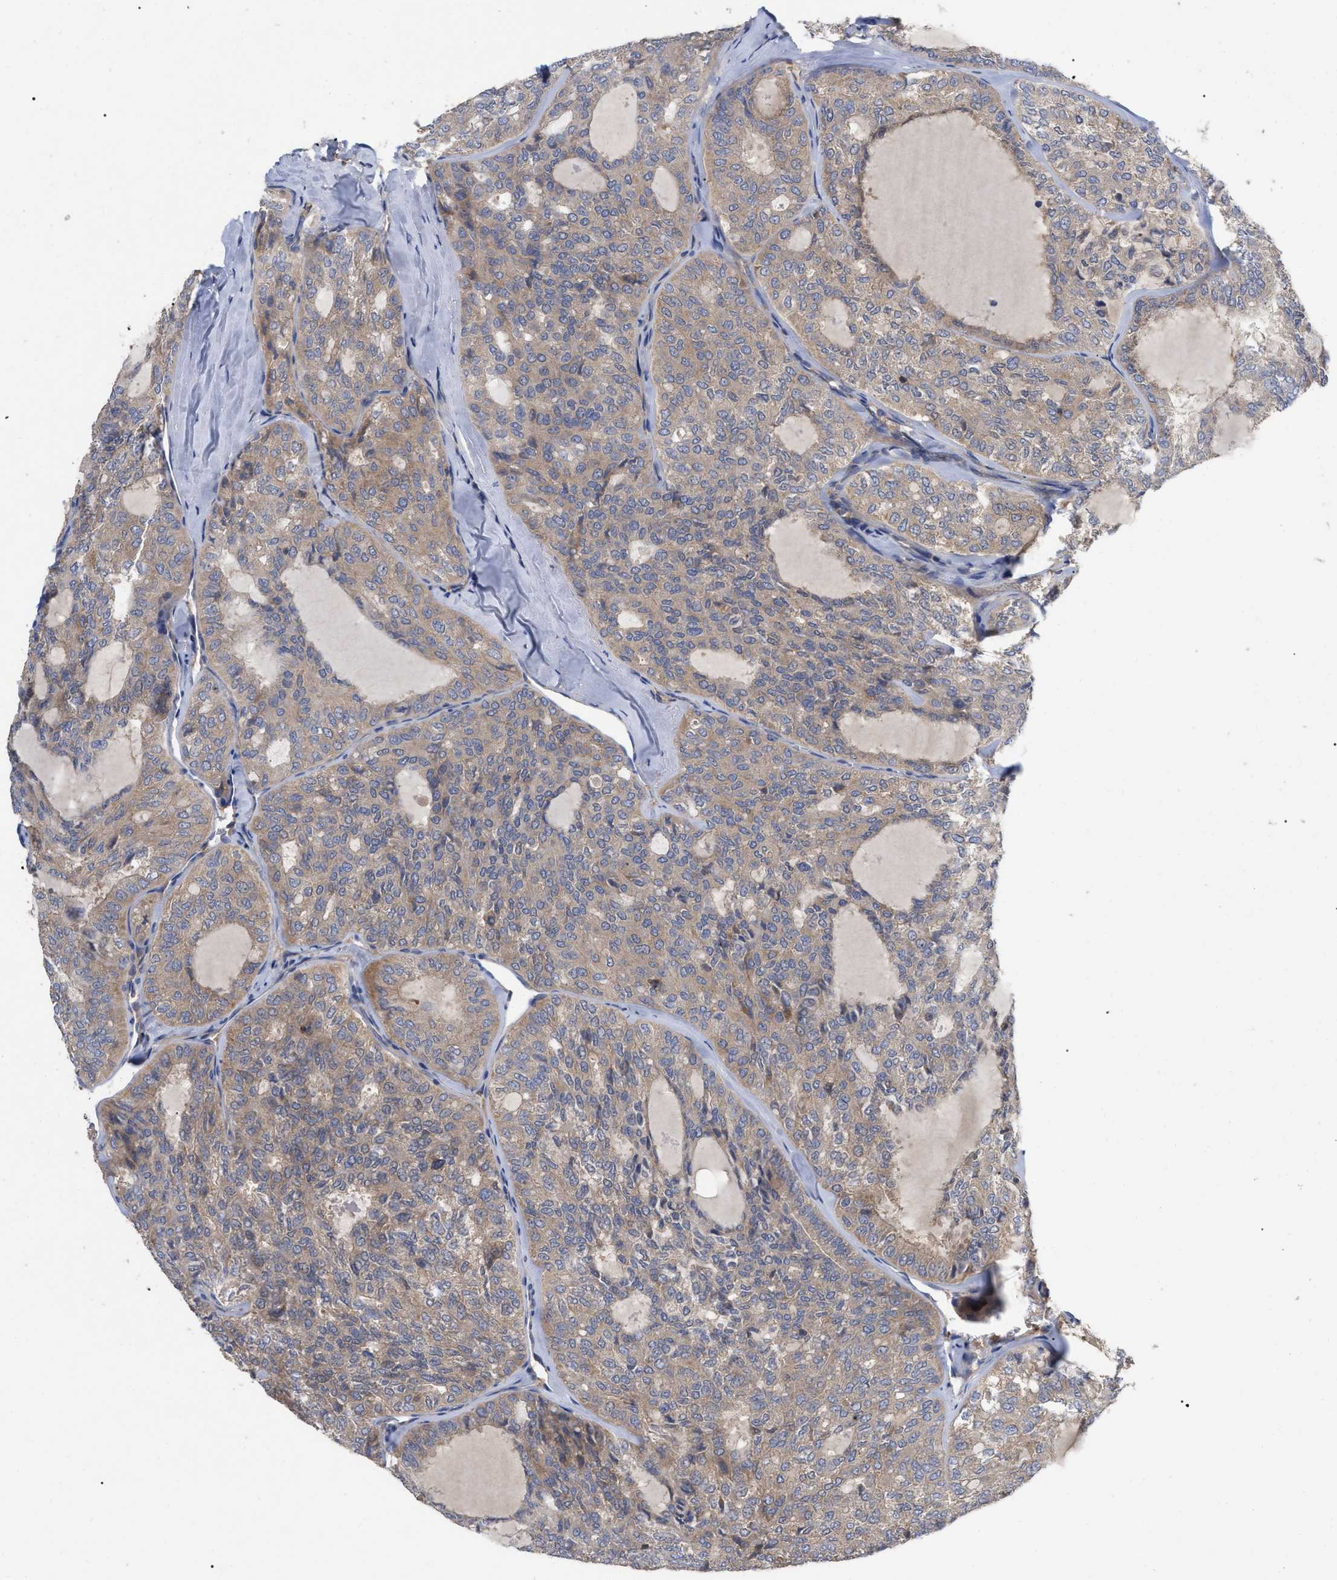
{"staining": {"intensity": "weak", "quantity": ">75%", "location": "cytoplasmic/membranous"}, "tissue": "thyroid cancer", "cell_type": "Tumor cells", "image_type": "cancer", "snomed": [{"axis": "morphology", "description": "Follicular adenoma carcinoma, NOS"}, {"axis": "topography", "description": "Thyroid gland"}], "caption": "The micrograph demonstrates a brown stain indicating the presence of a protein in the cytoplasmic/membranous of tumor cells in follicular adenoma carcinoma (thyroid).", "gene": "RAP1GDS1", "patient": {"sex": "male", "age": 75}}